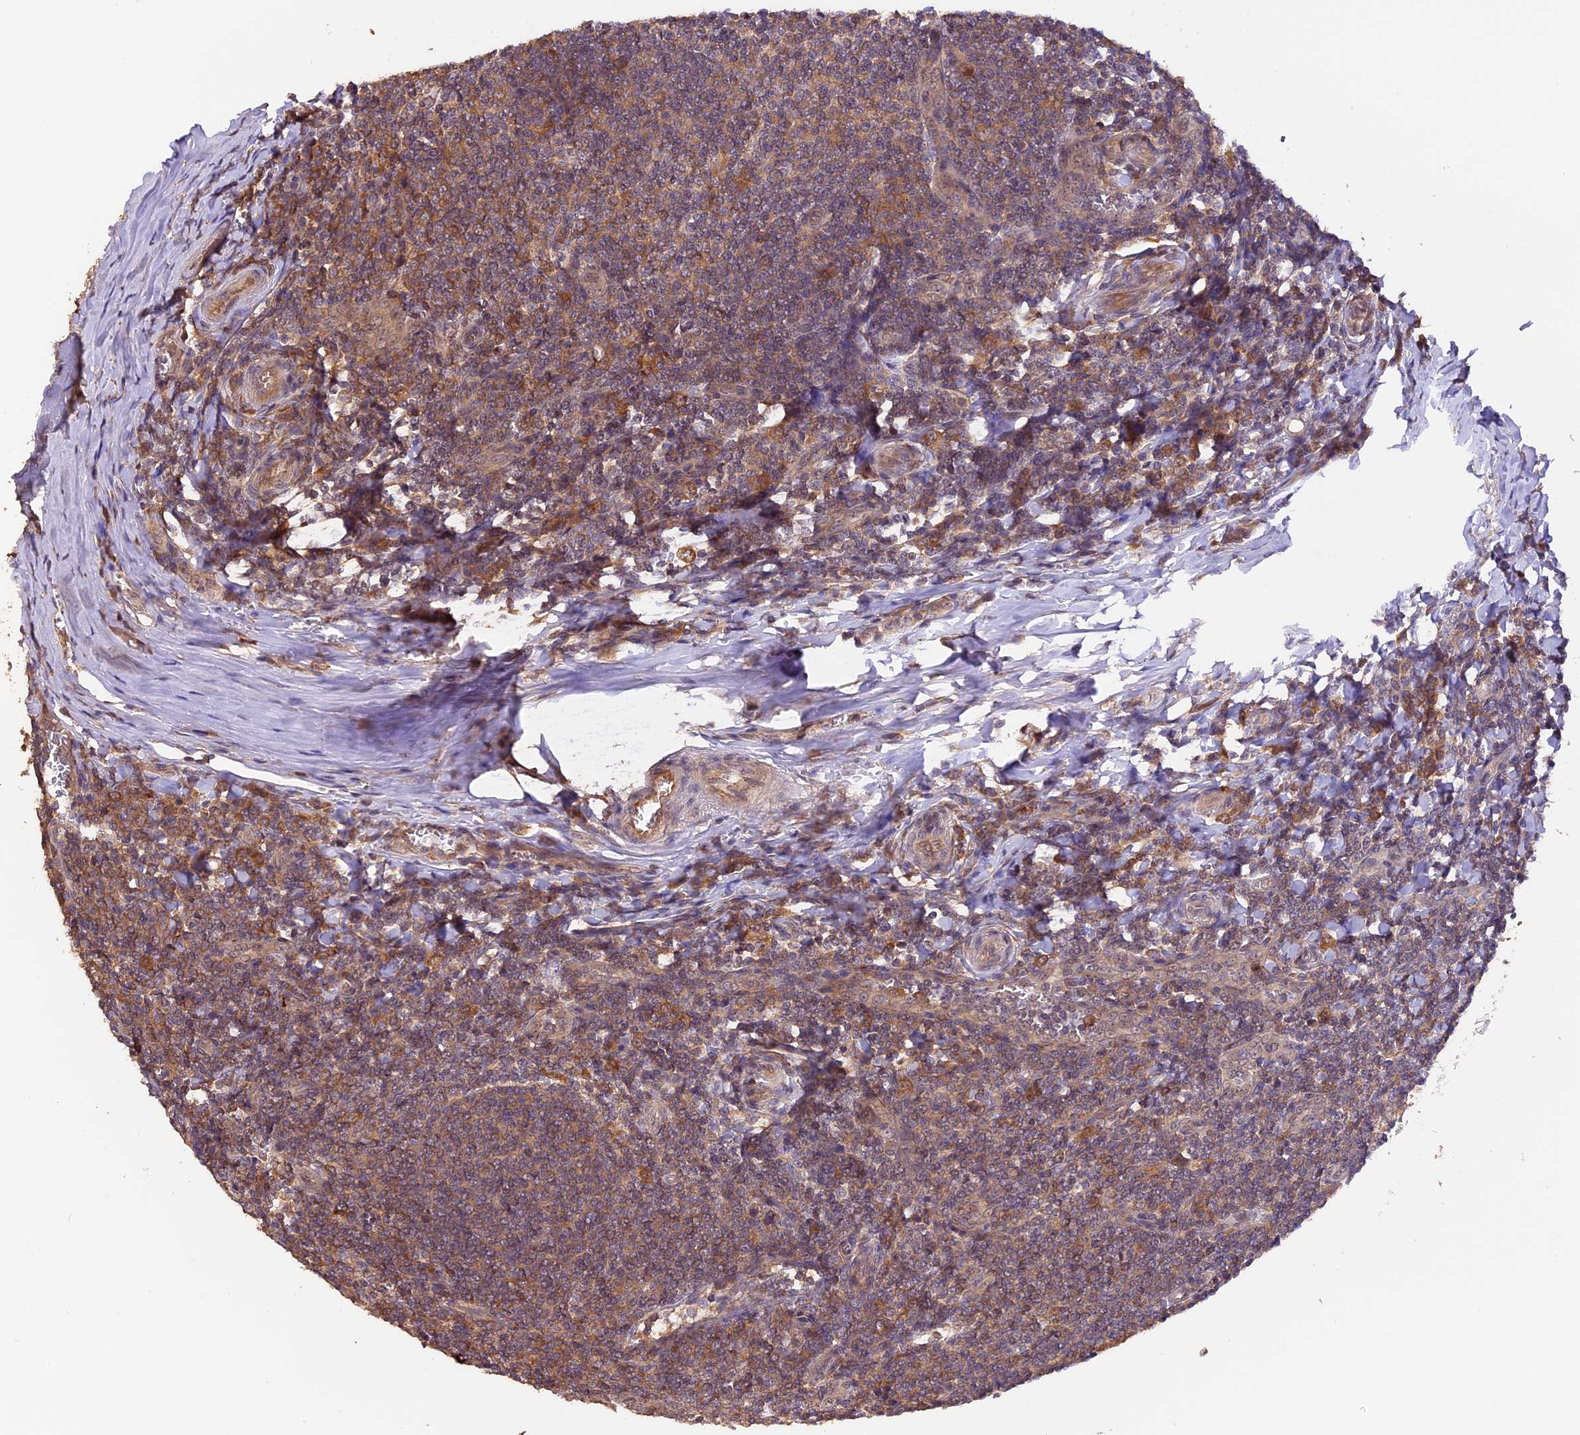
{"staining": {"intensity": "strong", "quantity": ">75%", "location": "cytoplasmic/membranous"}, "tissue": "tonsil", "cell_type": "Germinal center cells", "image_type": "normal", "snomed": [{"axis": "morphology", "description": "Normal tissue, NOS"}, {"axis": "topography", "description": "Tonsil"}], "caption": "A high amount of strong cytoplasmic/membranous positivity is present in about >75% of germinal center cells in normal tonsil.", "gene": "TRMT1", "patient": {"sex": "male", "age": 27}}